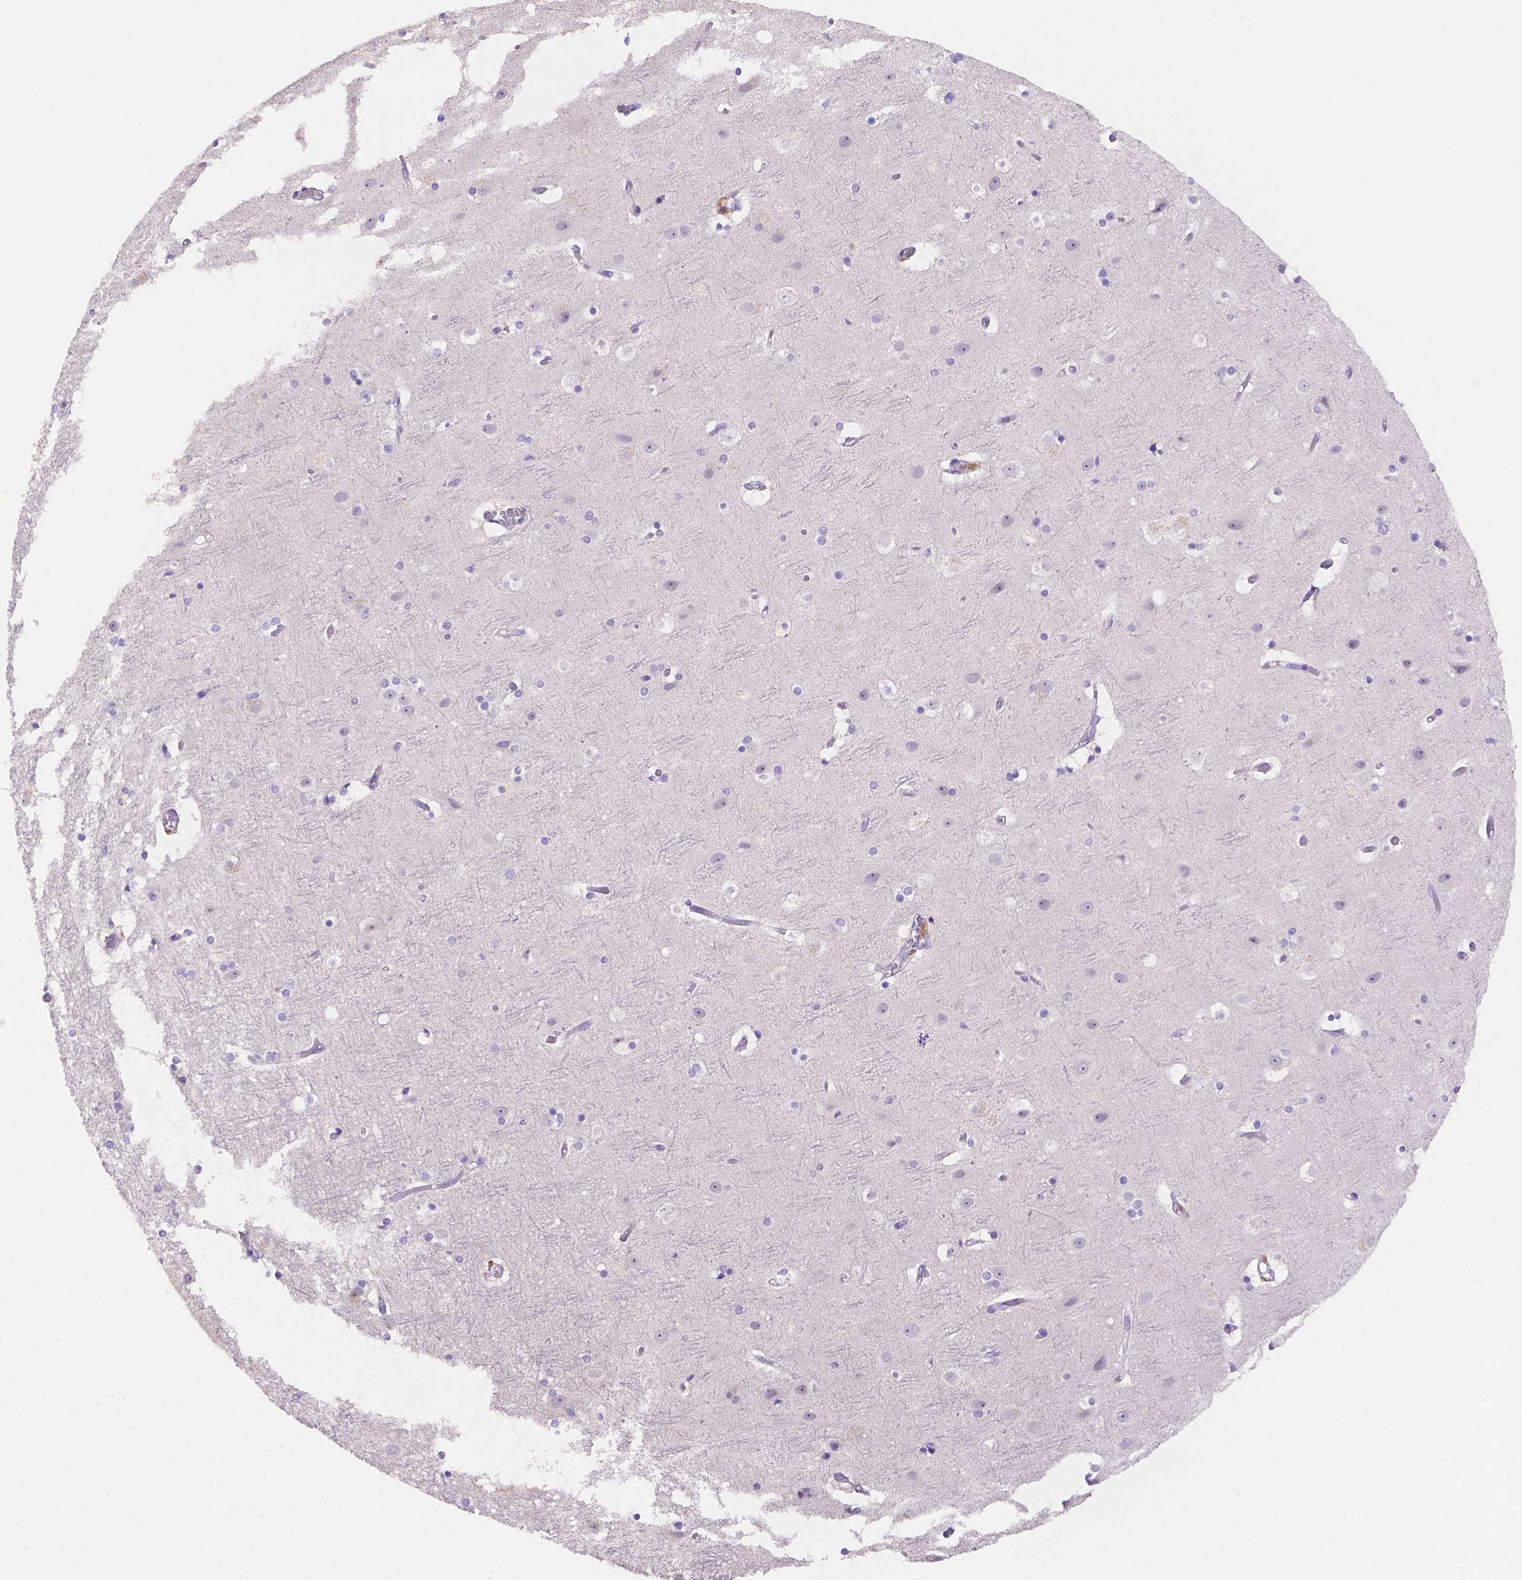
{"staining": {"intensity": "negative", "quantity": "none", "location": "none"}, "tissue": "cerebral cortex", "cell_type": "Endothelial cells", "image_type": "normal", "snomed": [{"axis": "morphology", "description": "Normal tissue, NOS"}, {"axis": "topography", "description": "Cerebral cortex"}], "caption": "High magnification brightfield microscopy of unremarkable cerebral cortex stained with DAB (brown) and counterstained with hematoxylin (blue): endothelial cells show no significant positivity.", "gene": "NXPE2", "patient": {"sex": "female", "age": 52}}